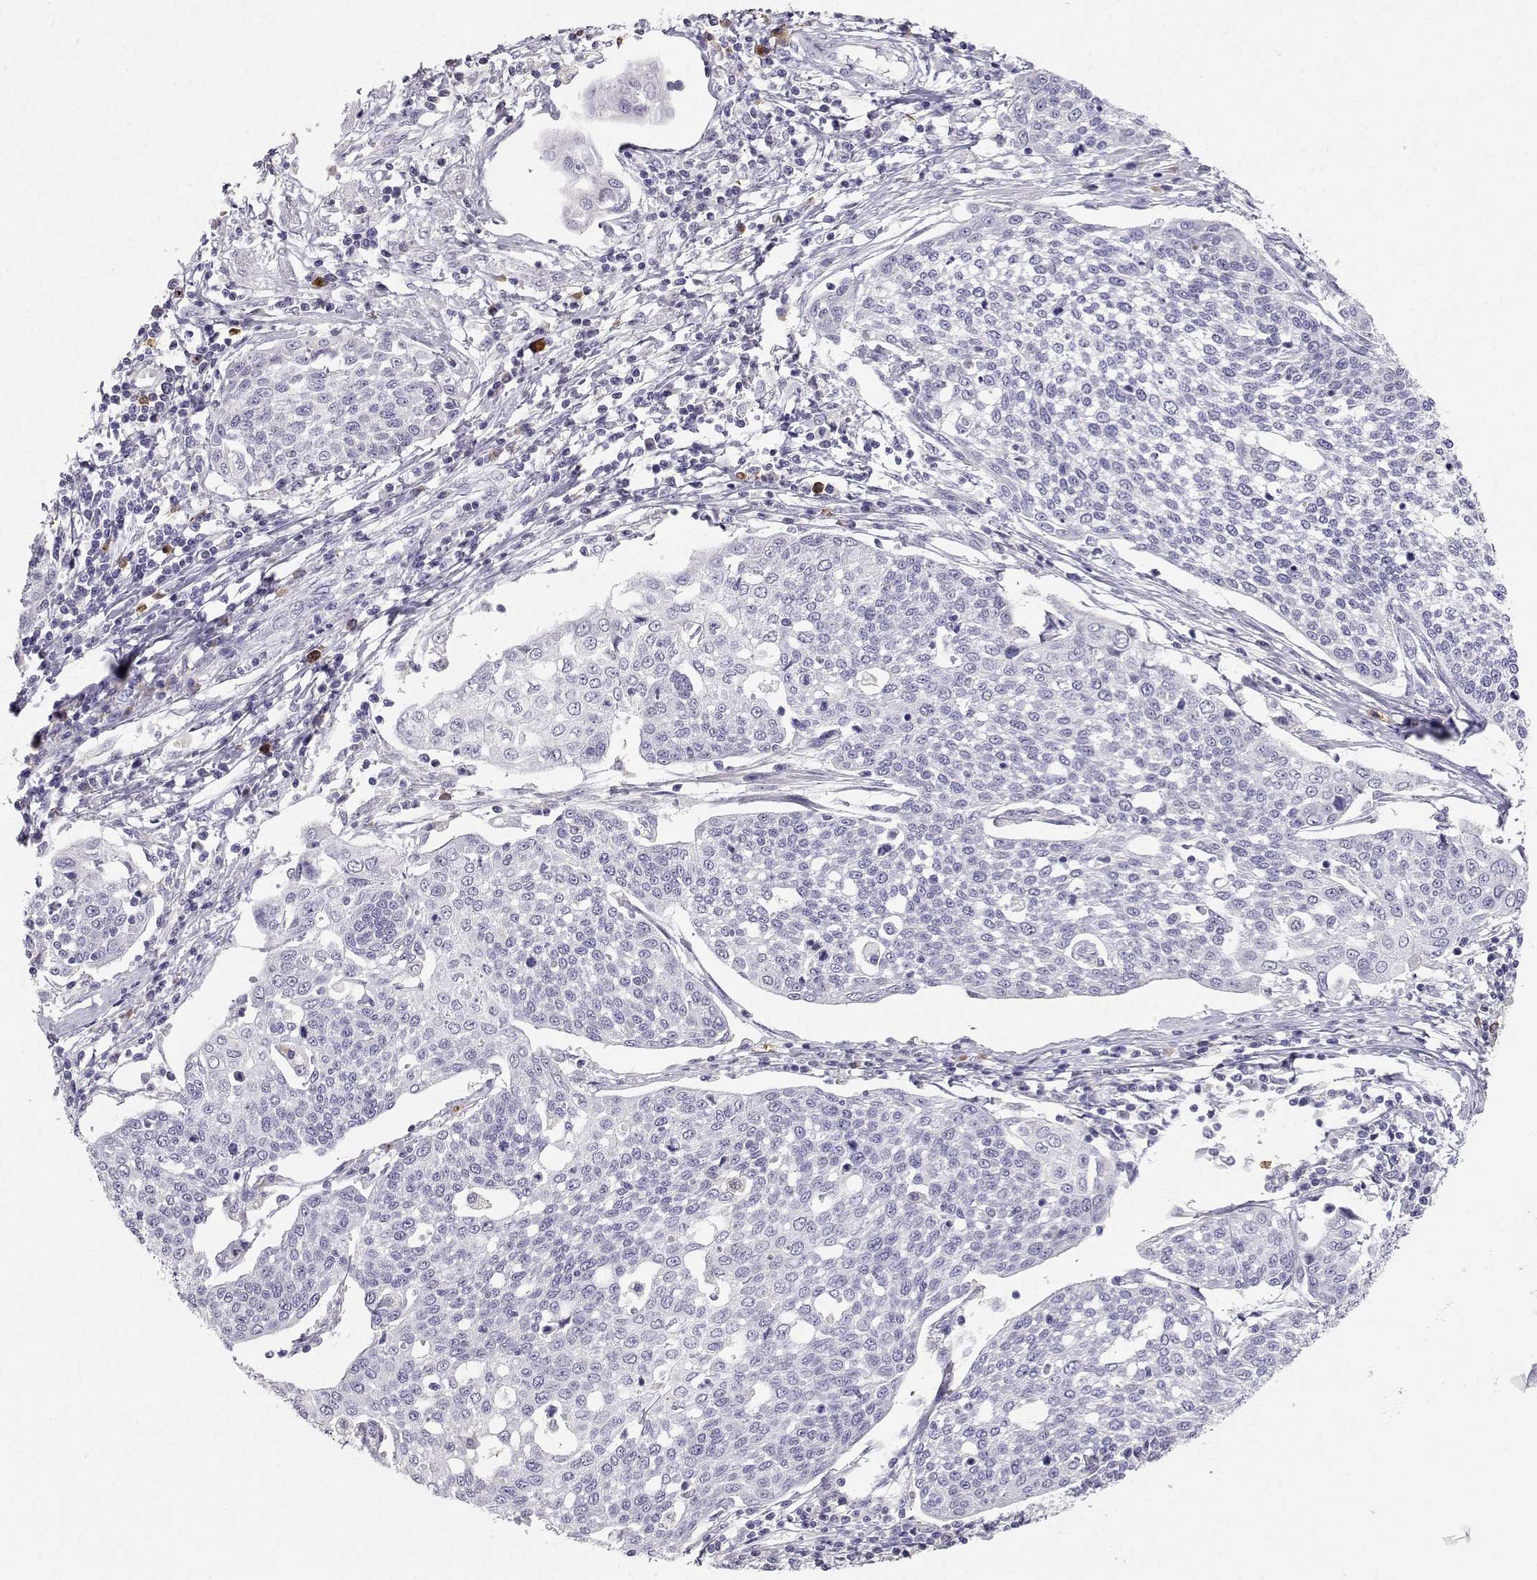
{"staining": {"intensity": "negative", "quantity": "none", "location": "none"}, "tissue": "cervical cancer", "cell_type": "Tumor cells", "image_type": "cancer", "snomed": [{"axis": "morphology", "description": "Squamous cell carcinoma, NOS"}, {"axis": "topography", "description": "Cervix"}], "caption": "Human cervical cancer stained for a protein using immunohistochemistry (IHC) displays no positivity in tumor cells.", "gene": "CDHR1", "patient": {"sex": "female", "age": 34}}